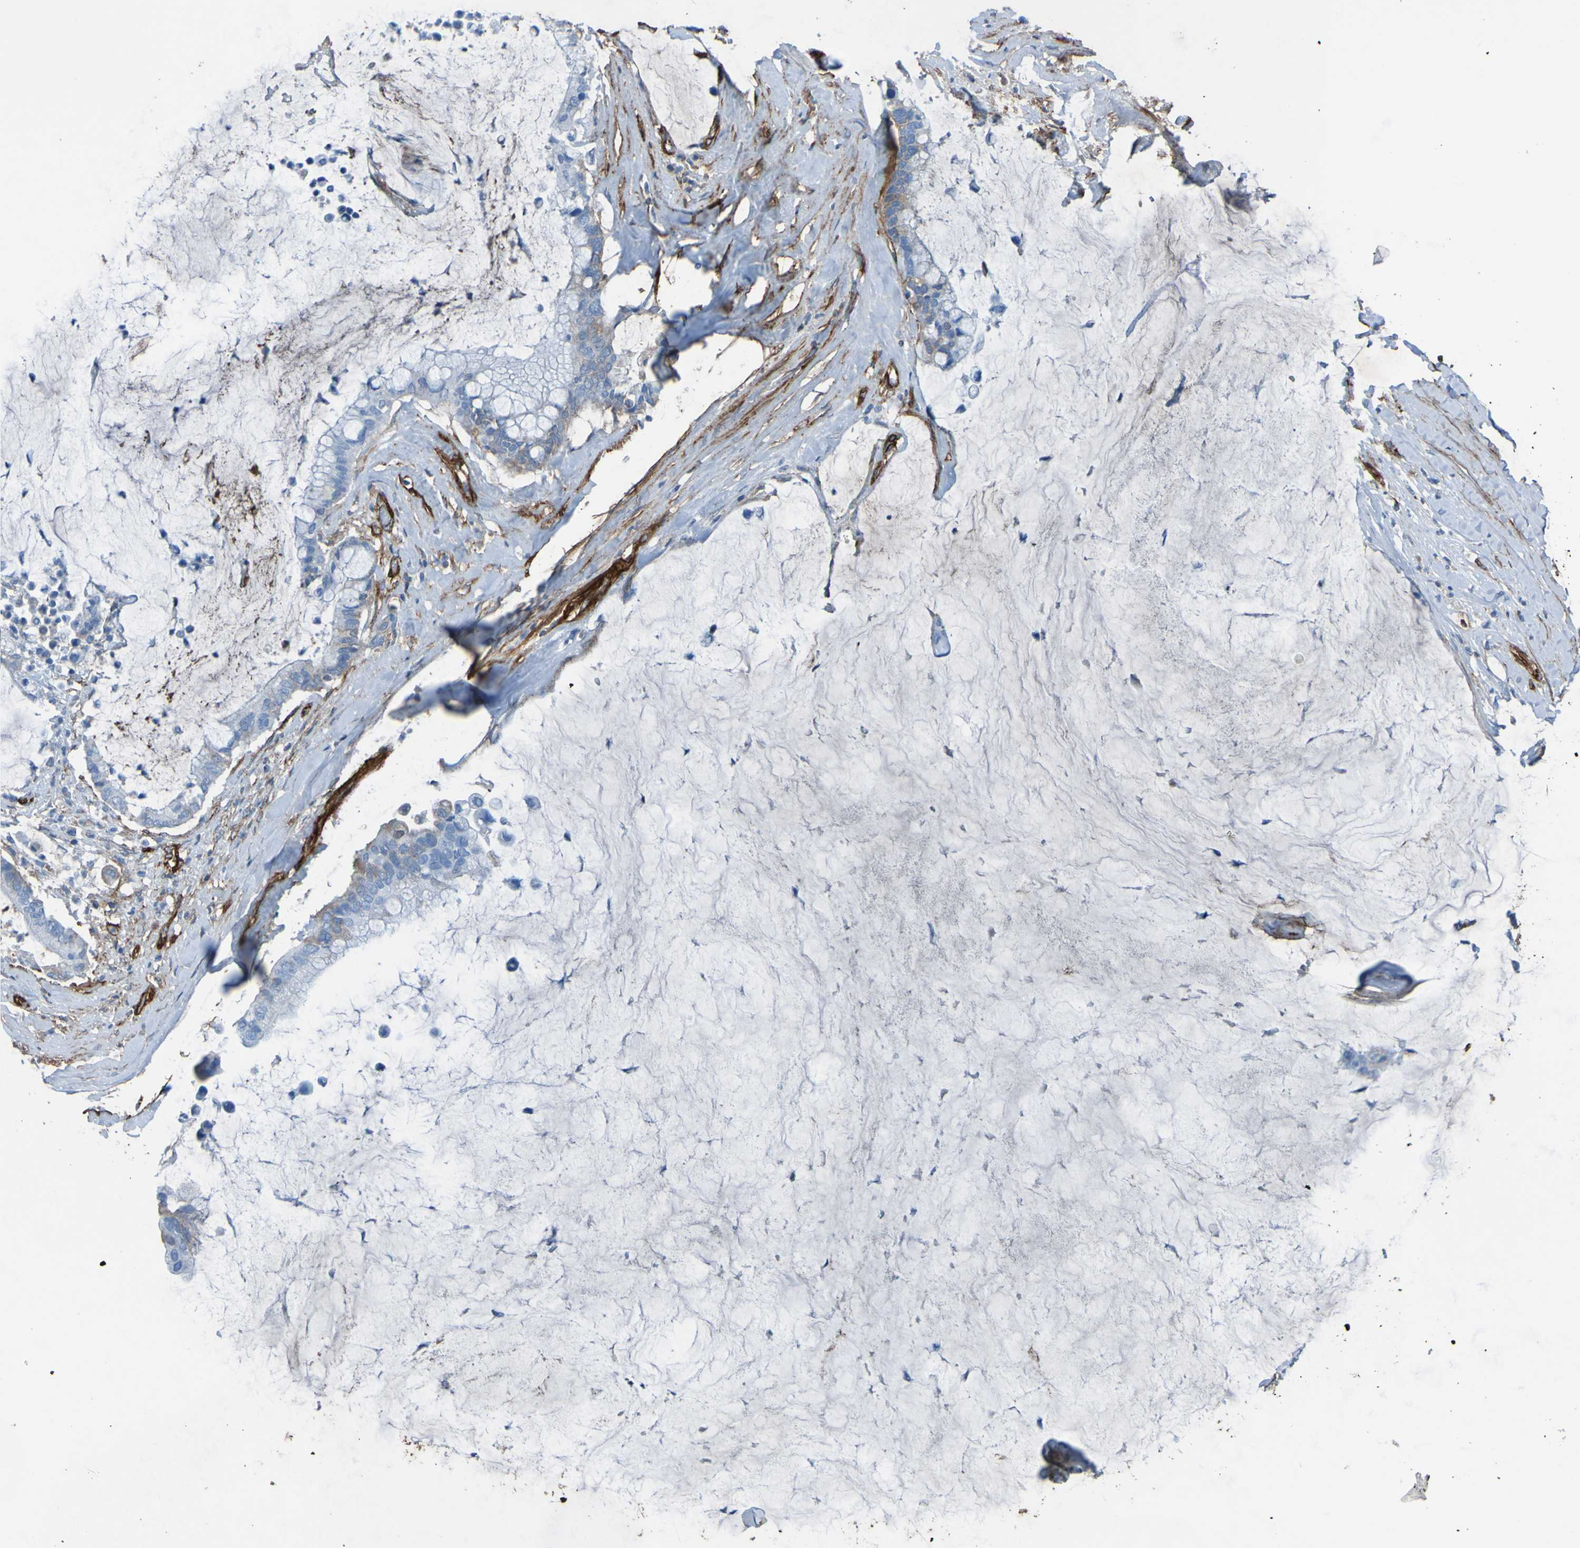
{"staining": {"intensity": "negative", "quantity": "none", "location": "none"}, "tissue": "pancreatic cancer", "cell_type": "Tumor cells", "image_type": "cancer", "snomed": [{"axis": "morphology", "description": "Adenocarcinoma, NOS"}, {"axis": "topography", "description": "Pancreas"}], "caption": "Tumor cells show no significant protein expression in pancreatic cancer (adenocarcinoma).", "gene": "COL4A2", "patient": {"sex": "male", "age": 41}}